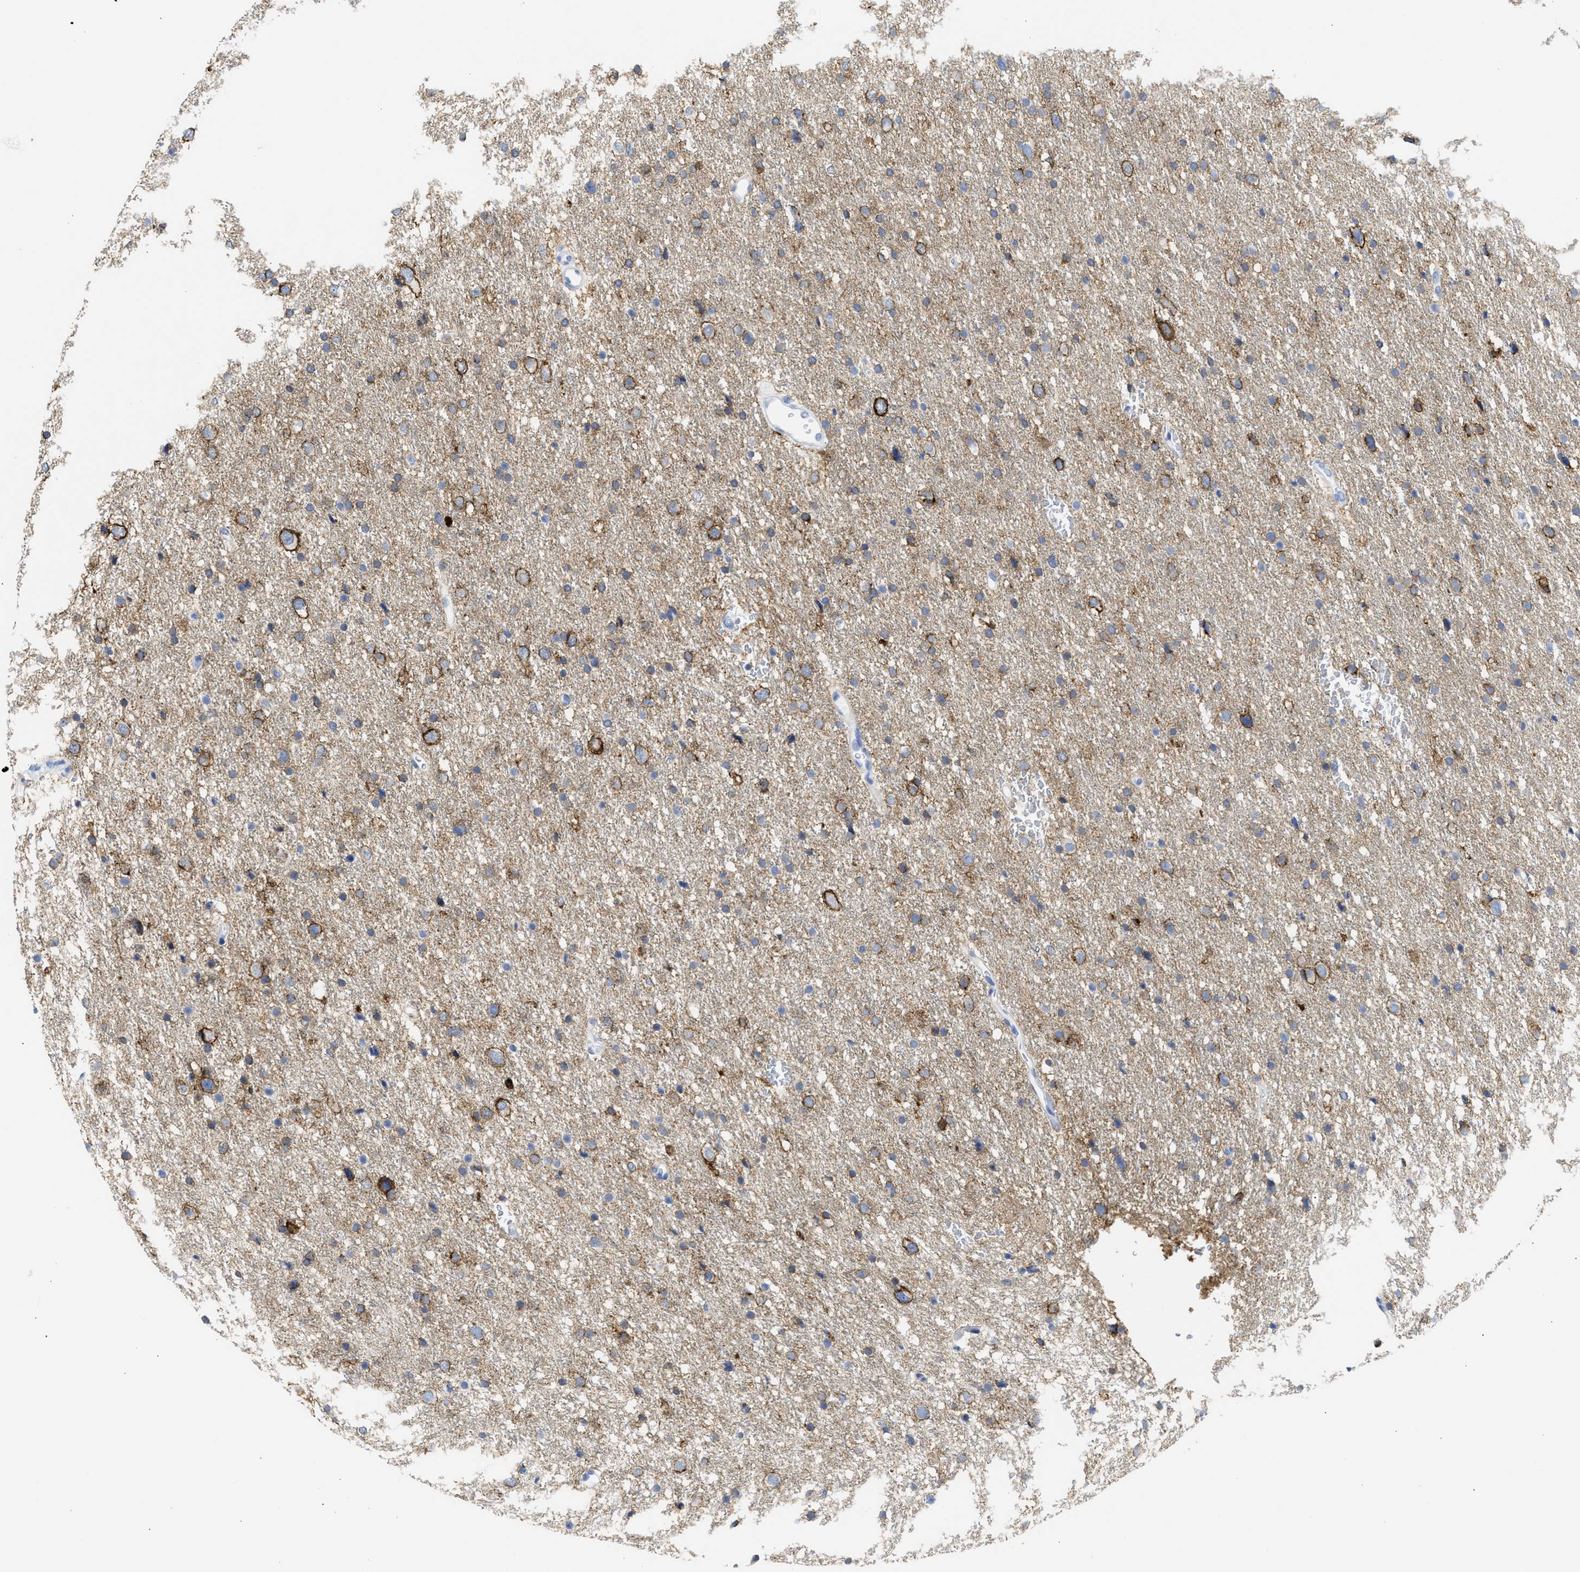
{"staining": {"intensity": "strong", "quantity": "25%-75%", "location": "cytoplasmic/membranous"}, "tissue": "glioma", "cell_type": "Tumor cells", "image_type": "cancer", "snomed": [{"axis": "morphology", "description": "Glioma, malignant, Low grade"}, {"axis": "topography", "description": "Brain"}], "caption": "IHC (DAB (3,3'-diaminobenzidine)) staining of human glioma shows strong cytoplasmic/membranous protein expression in approximately 25%-75% of tumor cells.", "gene": "NCAM1", "patient": {"sex": "female", "age": 37}}